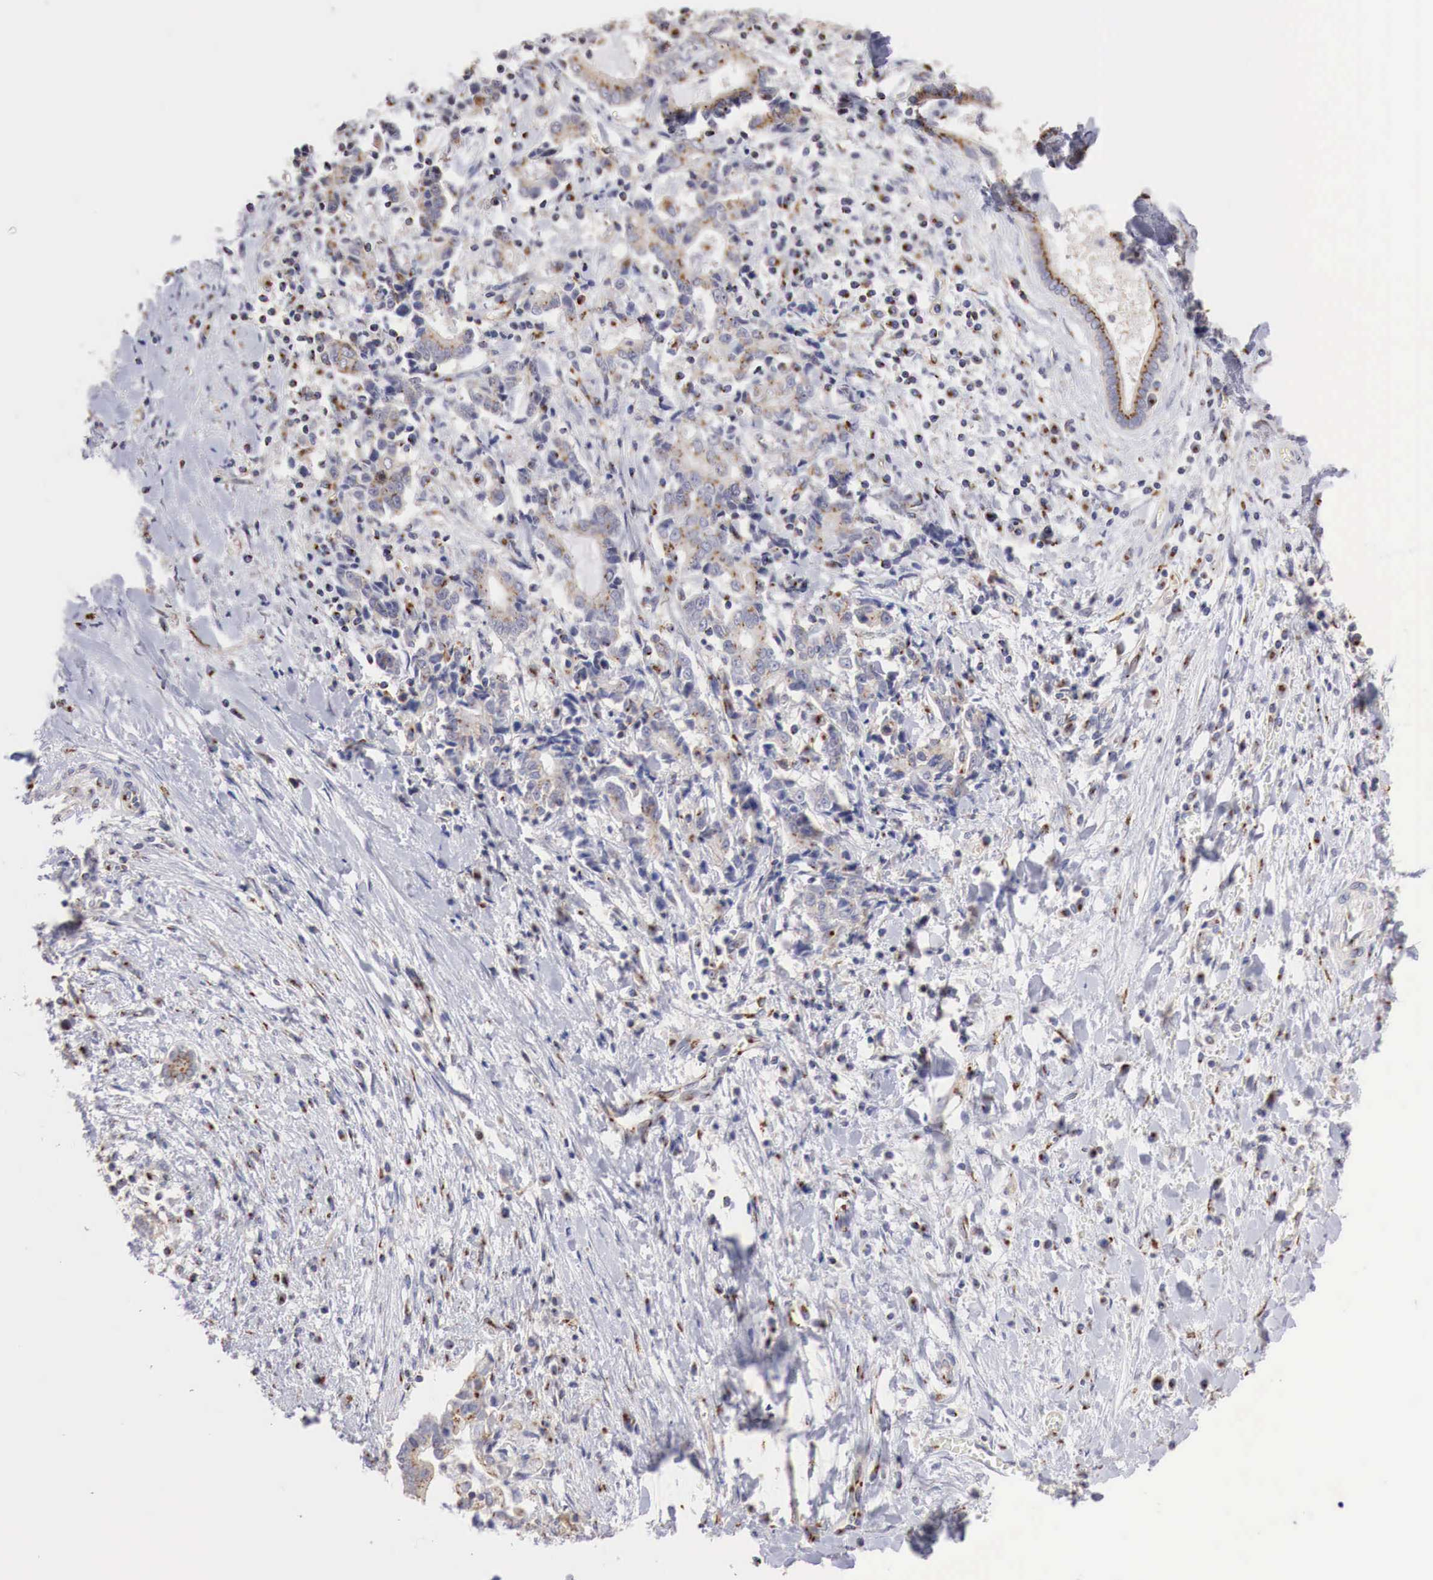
{"staining": {"intensity": "moderate", "quantity": "25%-75%", "location": "cytoplasmic/membranous"}, "tissue": "liver cancer", "cell_type": "Tumor cells", "image_type": "cancer", "snomed": [{"axis": "morphology", "description": "Cholangiocarcinoma"}, {"axis": "topography", "description": "Liver"}], "caption": "High-magnification brightfield microscopy of liver cholangiocarcinoma stained with DAB (brown) and counterstained with hematoxylin (blue). tumor cells exhibit moderate cytoplasmic/membranous positivity is appreciated in about25%-75% of cells.", "gene": "SYAP1", "patient": {"sex": "male", "age": 57}}